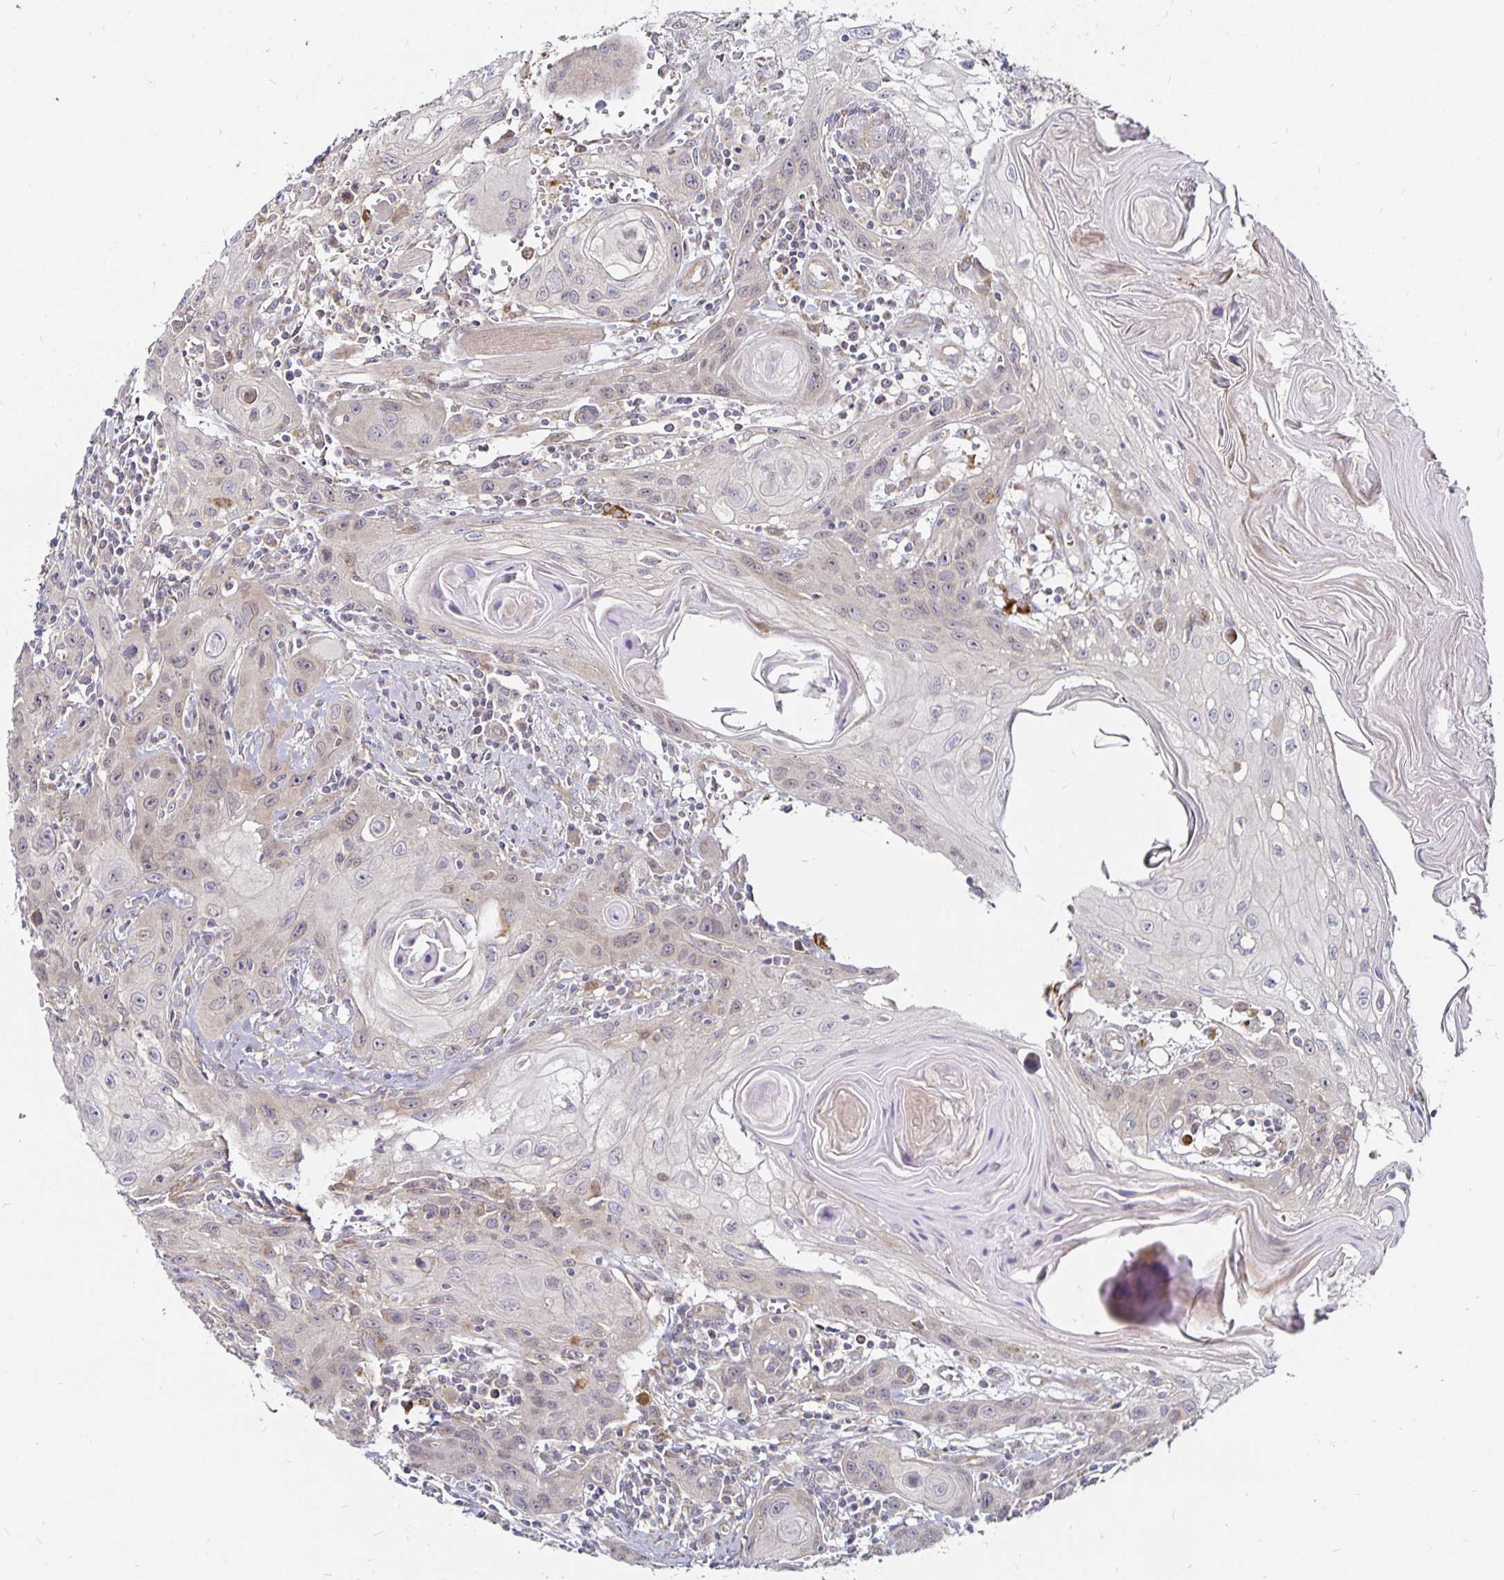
{"staining": {"intensity": "negative", "quantity": "none", "location": "none"}, "tissue": "head and neck cancer", "cell_type": "Tumor cells", "image_type": "cancer", "snomed": [{"axis": "morphology", "description": "Squamous cell carcinoma, NOS"}, {"axis": "topography", "description": "Oral tissue"}, {"axis": "topography", "description": "Head-Neck"}], "caption": "Immunohistochemistry image of head and neck cancer (squamous cell carcinoma) stained for a protein (brown), which shows no positivity in tumor cells.", "gene": "CYP27A1", "patient": {"sex": "male", "age": 58}}